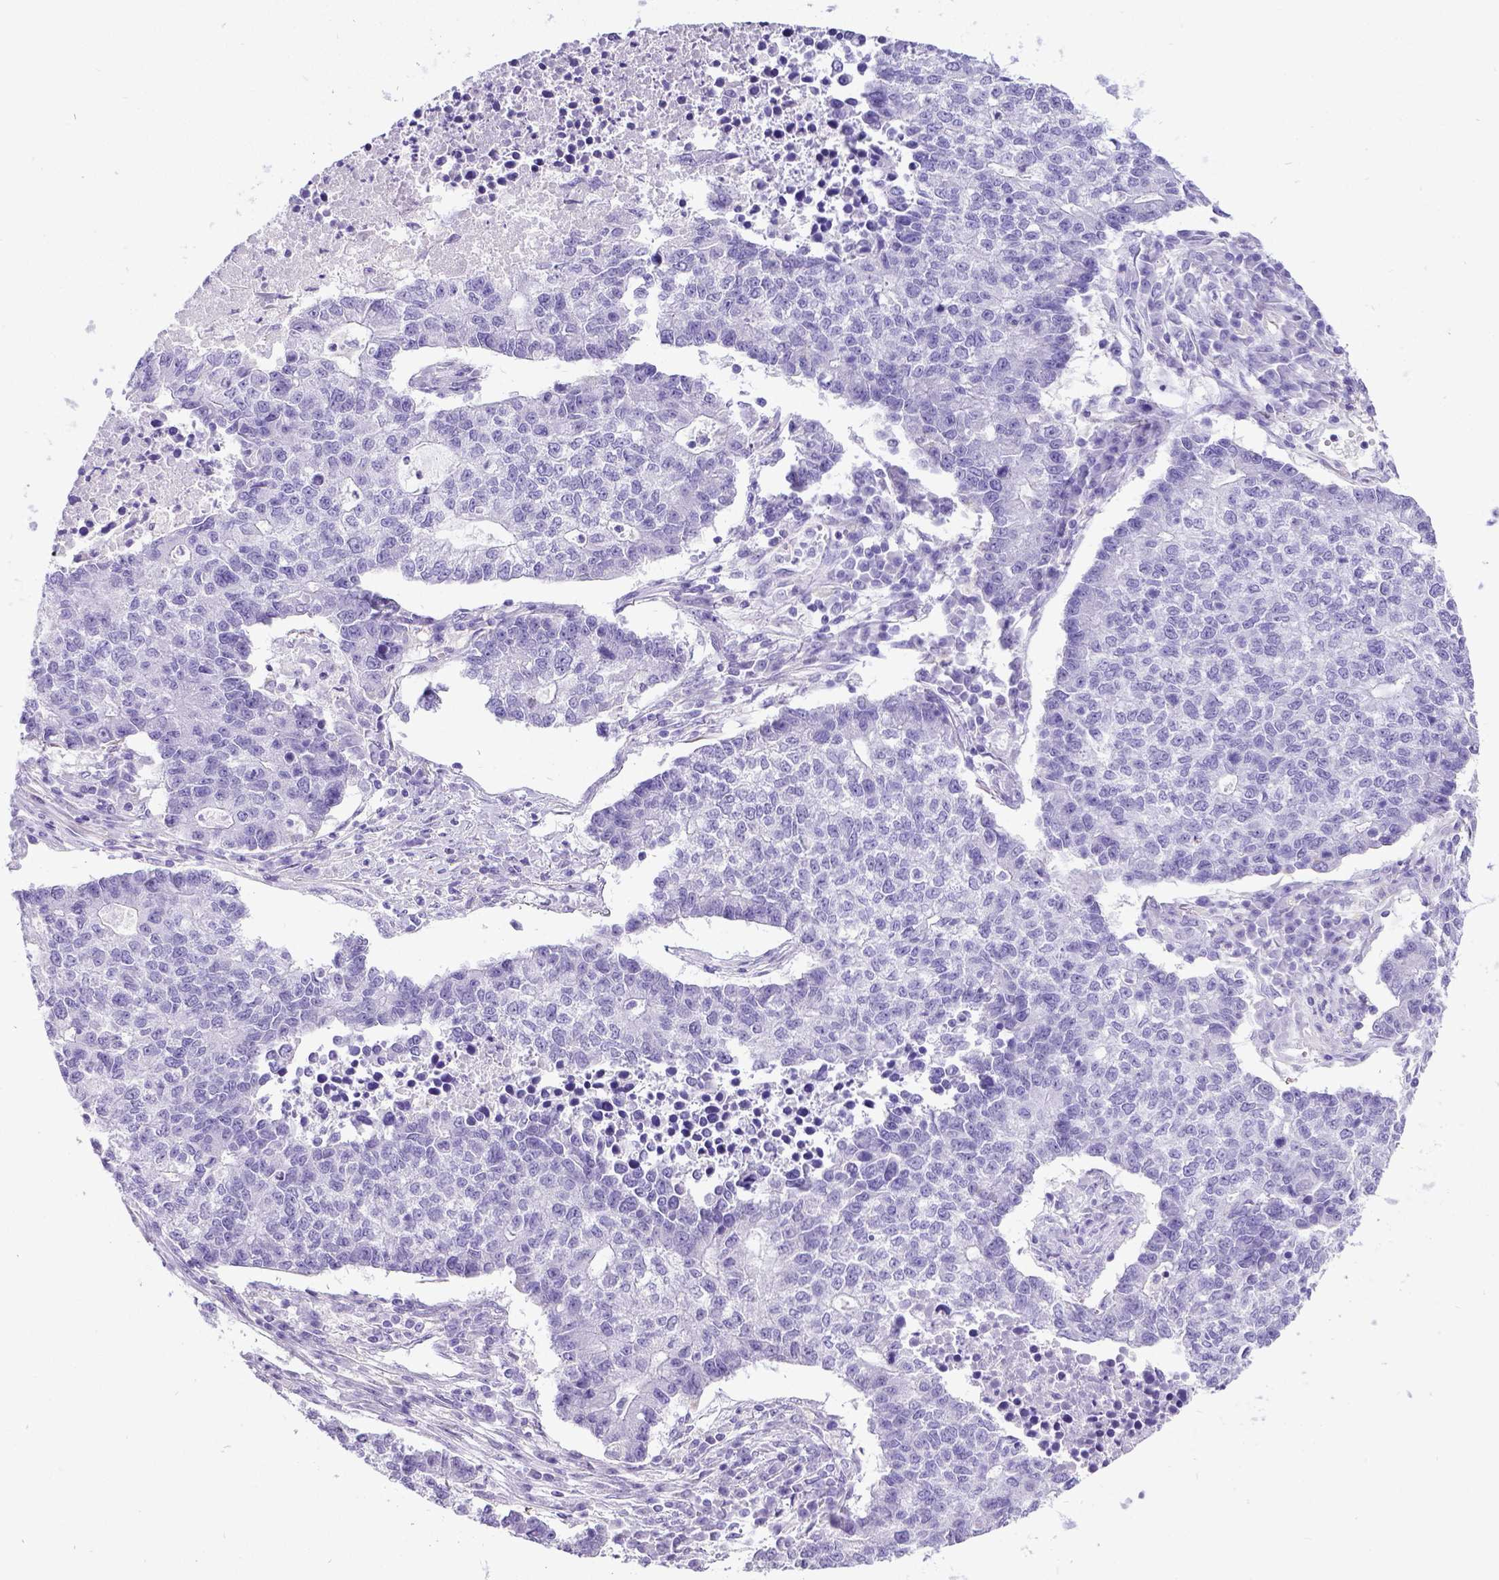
{"staining": {"intensity": "negative", "quantity": "none", "location": "none"}, "tissue": "lung cancer", "cell_type": "Tumor cells", "image_type": "cancer", "snomed": [{"axis": "morphology", "description": "Adenocarcinoma, NOS"}, {"axis": "topography", "description": "Lung"}], "caption": "Tumor cells are negative for brown protein staining in lung cancer. The staining was performed using DAB to visualize the protein expression in brown, while the nuclei were stained in blue with hematoxylin (Magnification: 20x).", "gene": "SATB2", "patient": {"sex": "male", "age": 57}}